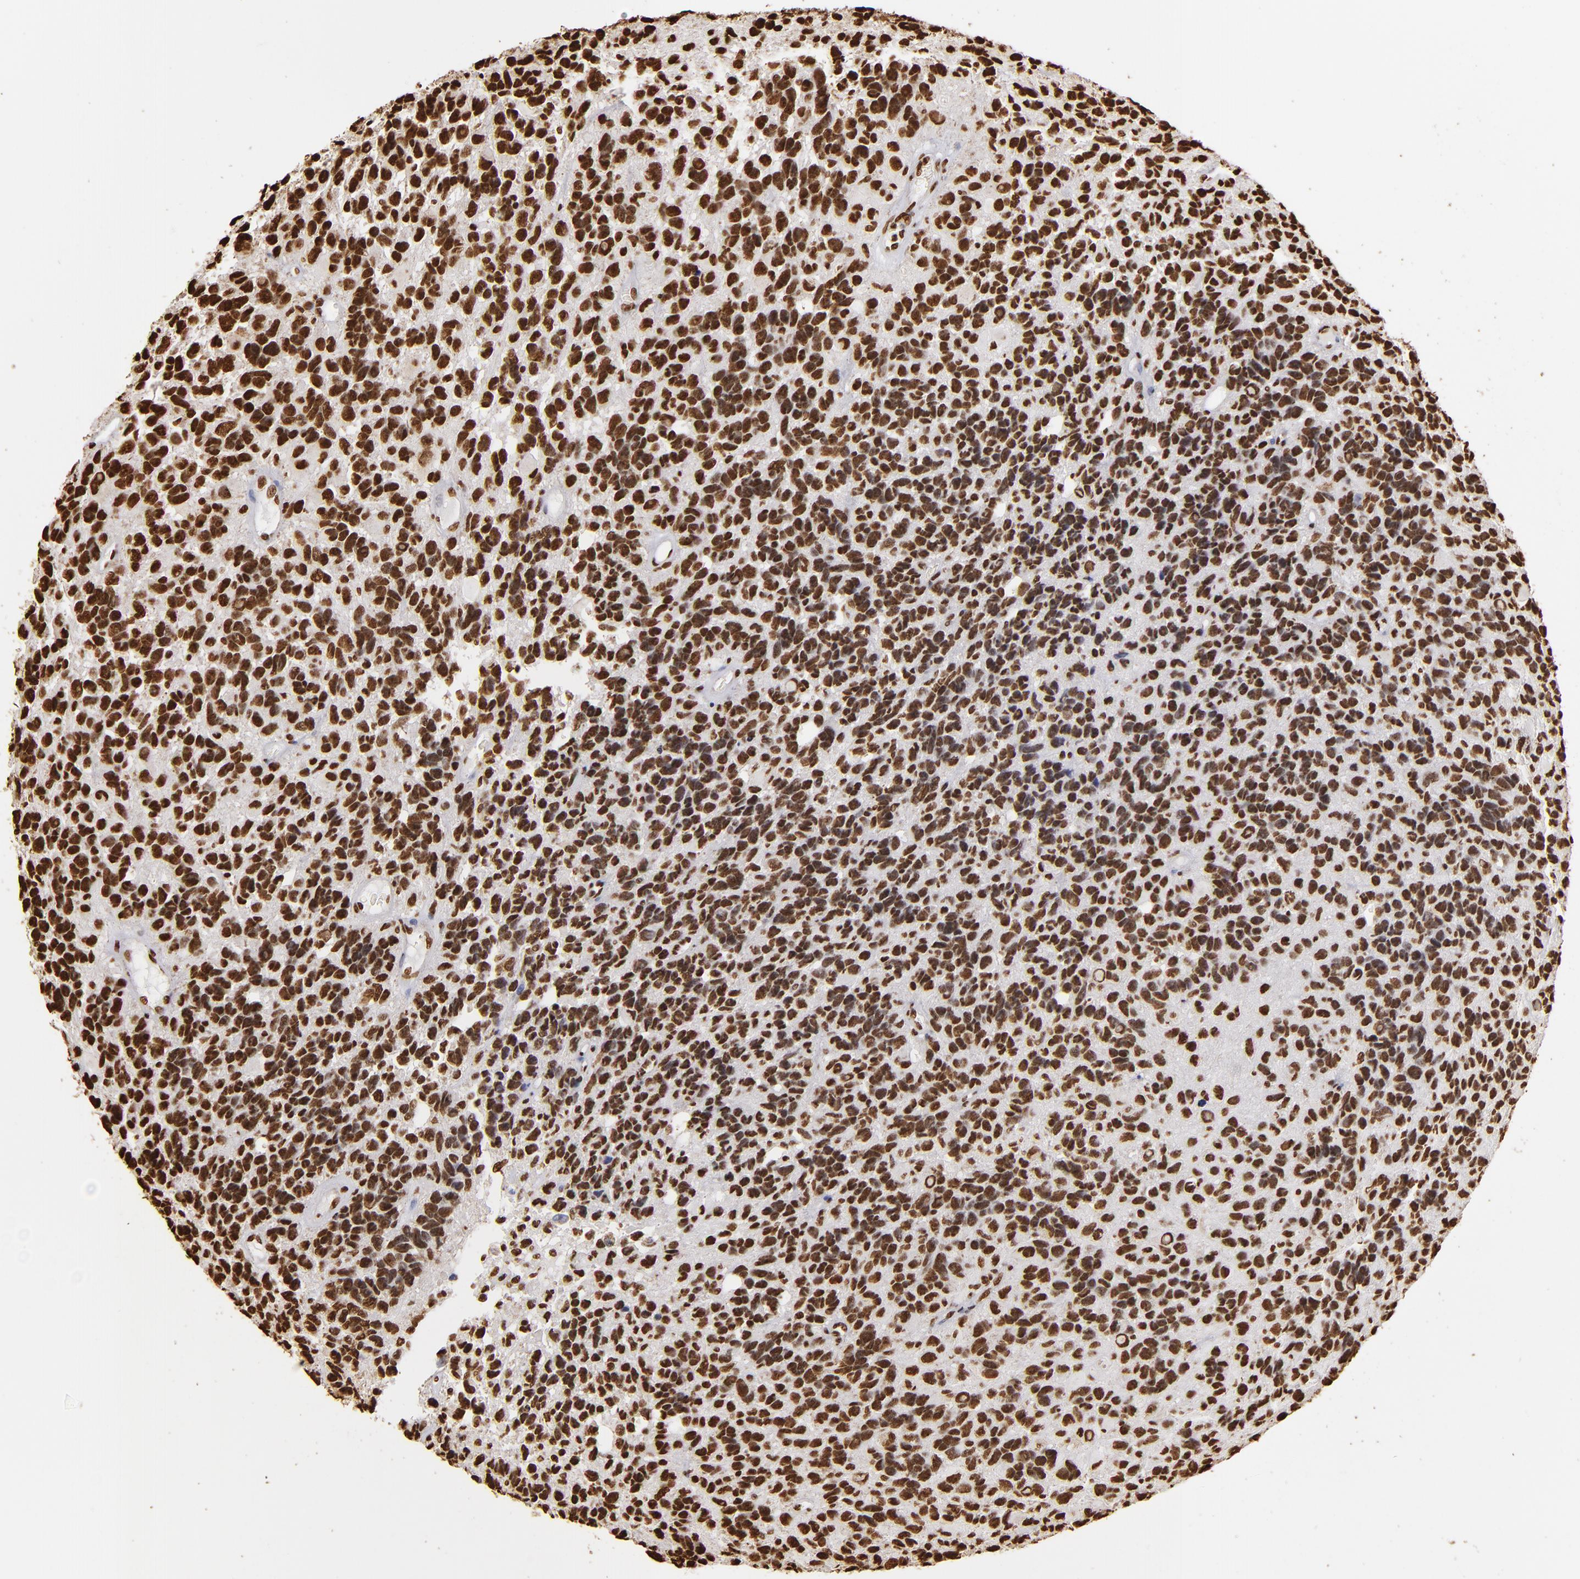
{"staining": {"intensity": "strong", "quantity": ">75%", "location": "nuclear"}, "tissue": "glioma", "cell_type": "Tumor cells", "image_type": "cancer", "snomed": [{"axis": "morphology", "description": "Glioma, malignant, High grade"}, {"axis": "topography", "description": "Brain"}], "caption": "DAB immunohistochemical staining of human glioma exhibits strong nuclear protein positivity in about >75% of tumor cells. The staining is performed using DAB (3,3'-diaminobenzidine) brown chromogen to label protein expression. The nuclei are counter-stained blue using hematoxylin.", "gene": "ILF3", "patient": {"sex": "male", "age": 77}}